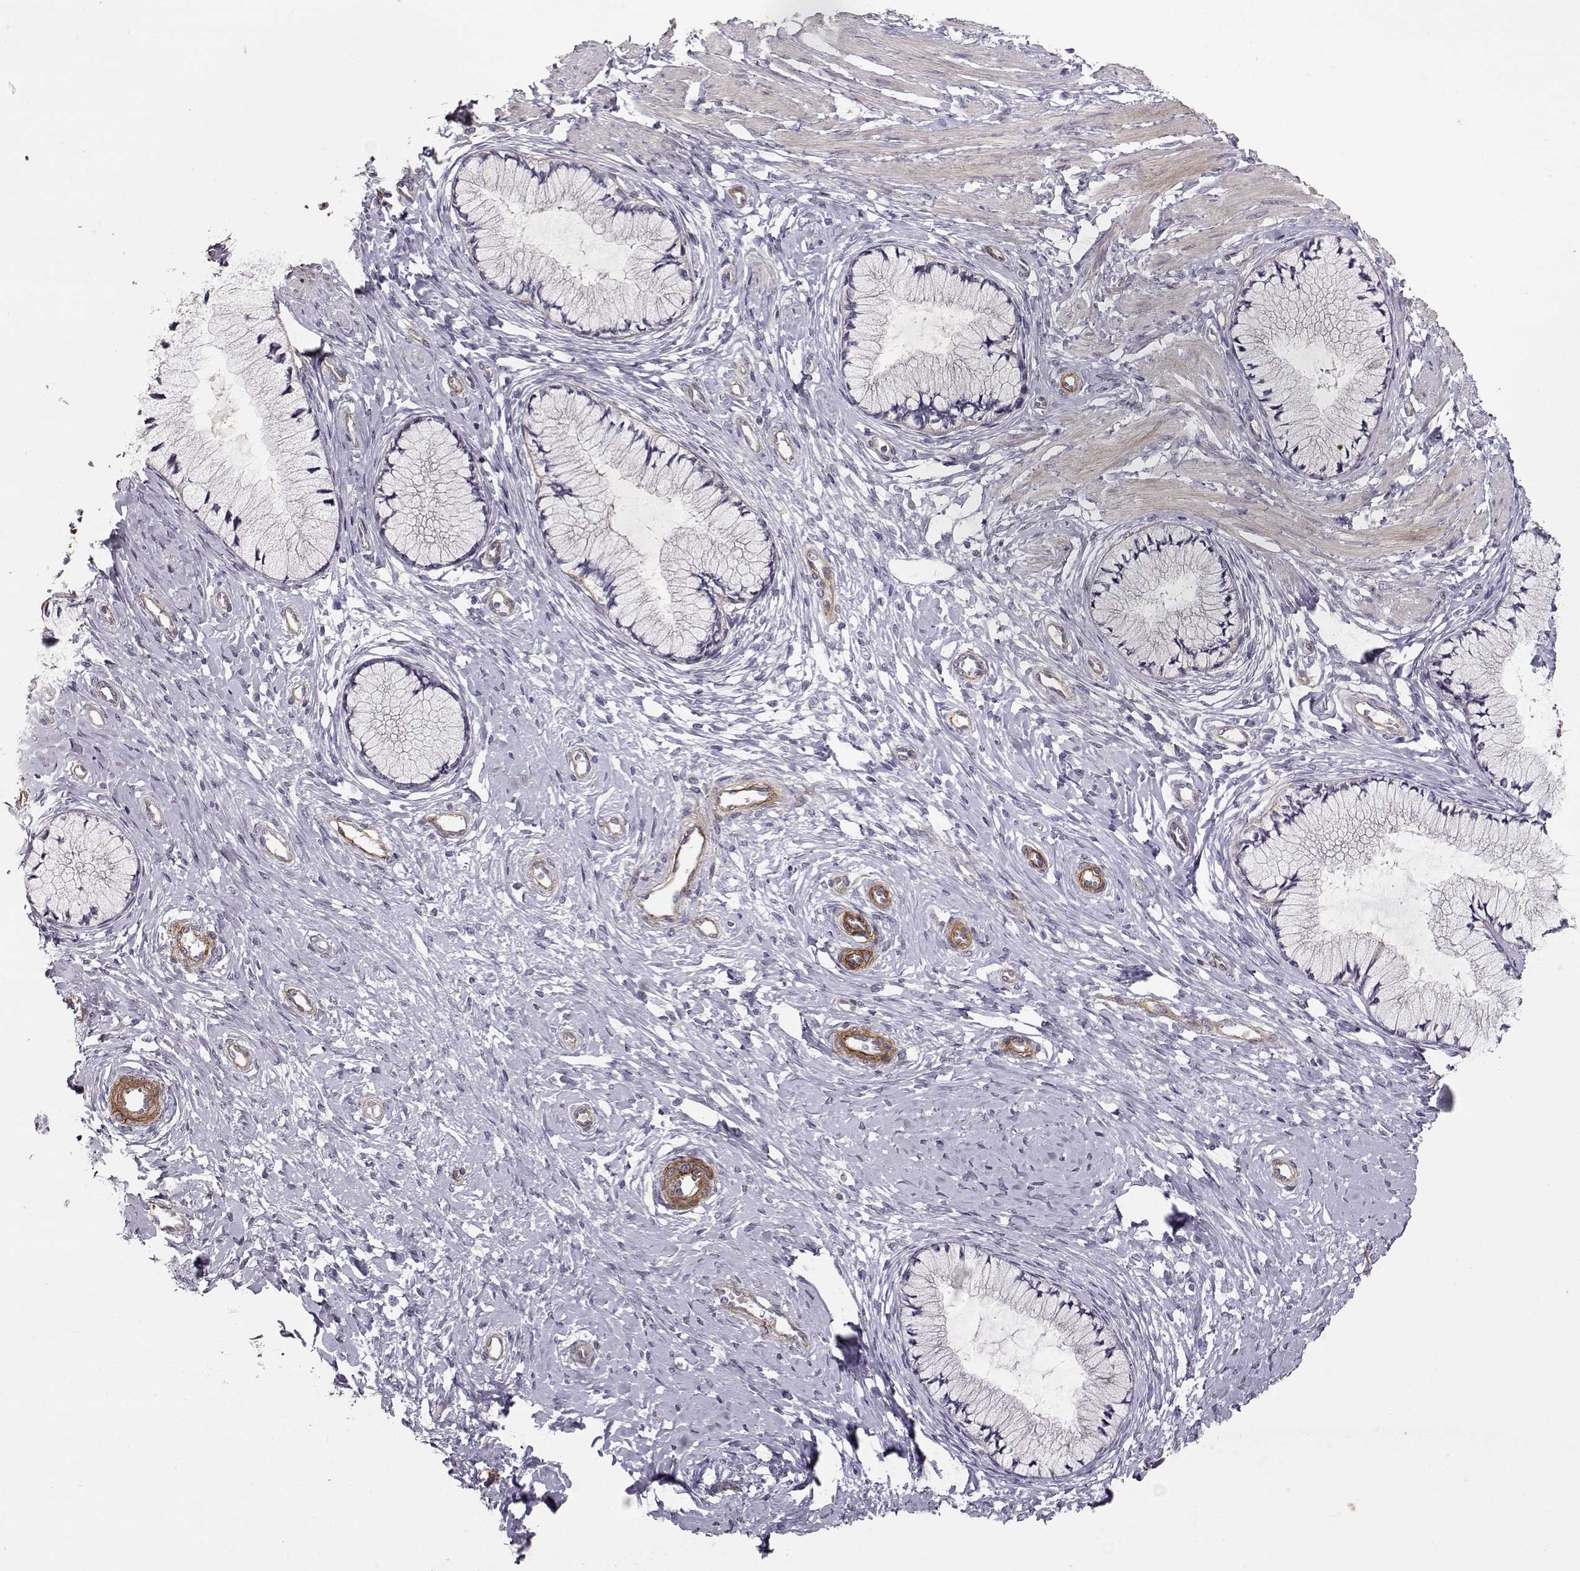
{"staining": {"intensity": "negative", "quantity": "none", "location": "none"}, "tissue": "cervix", "cell_type": "Glandular cells", "image_type": "normal", "snomed": [{"axis": "morphology", "description": "Normal tissue, NOS"}, {"axis": "topography", "description": "Cervix"}], "caption": "High power microscopy histopathology image of an immunohistochemistry (IHC) photomicrograph of normal cervix, revealing no significant expression in glandular cells.", "gene": "LAMA5", "patient": {"sex": "female", "age": 37}}